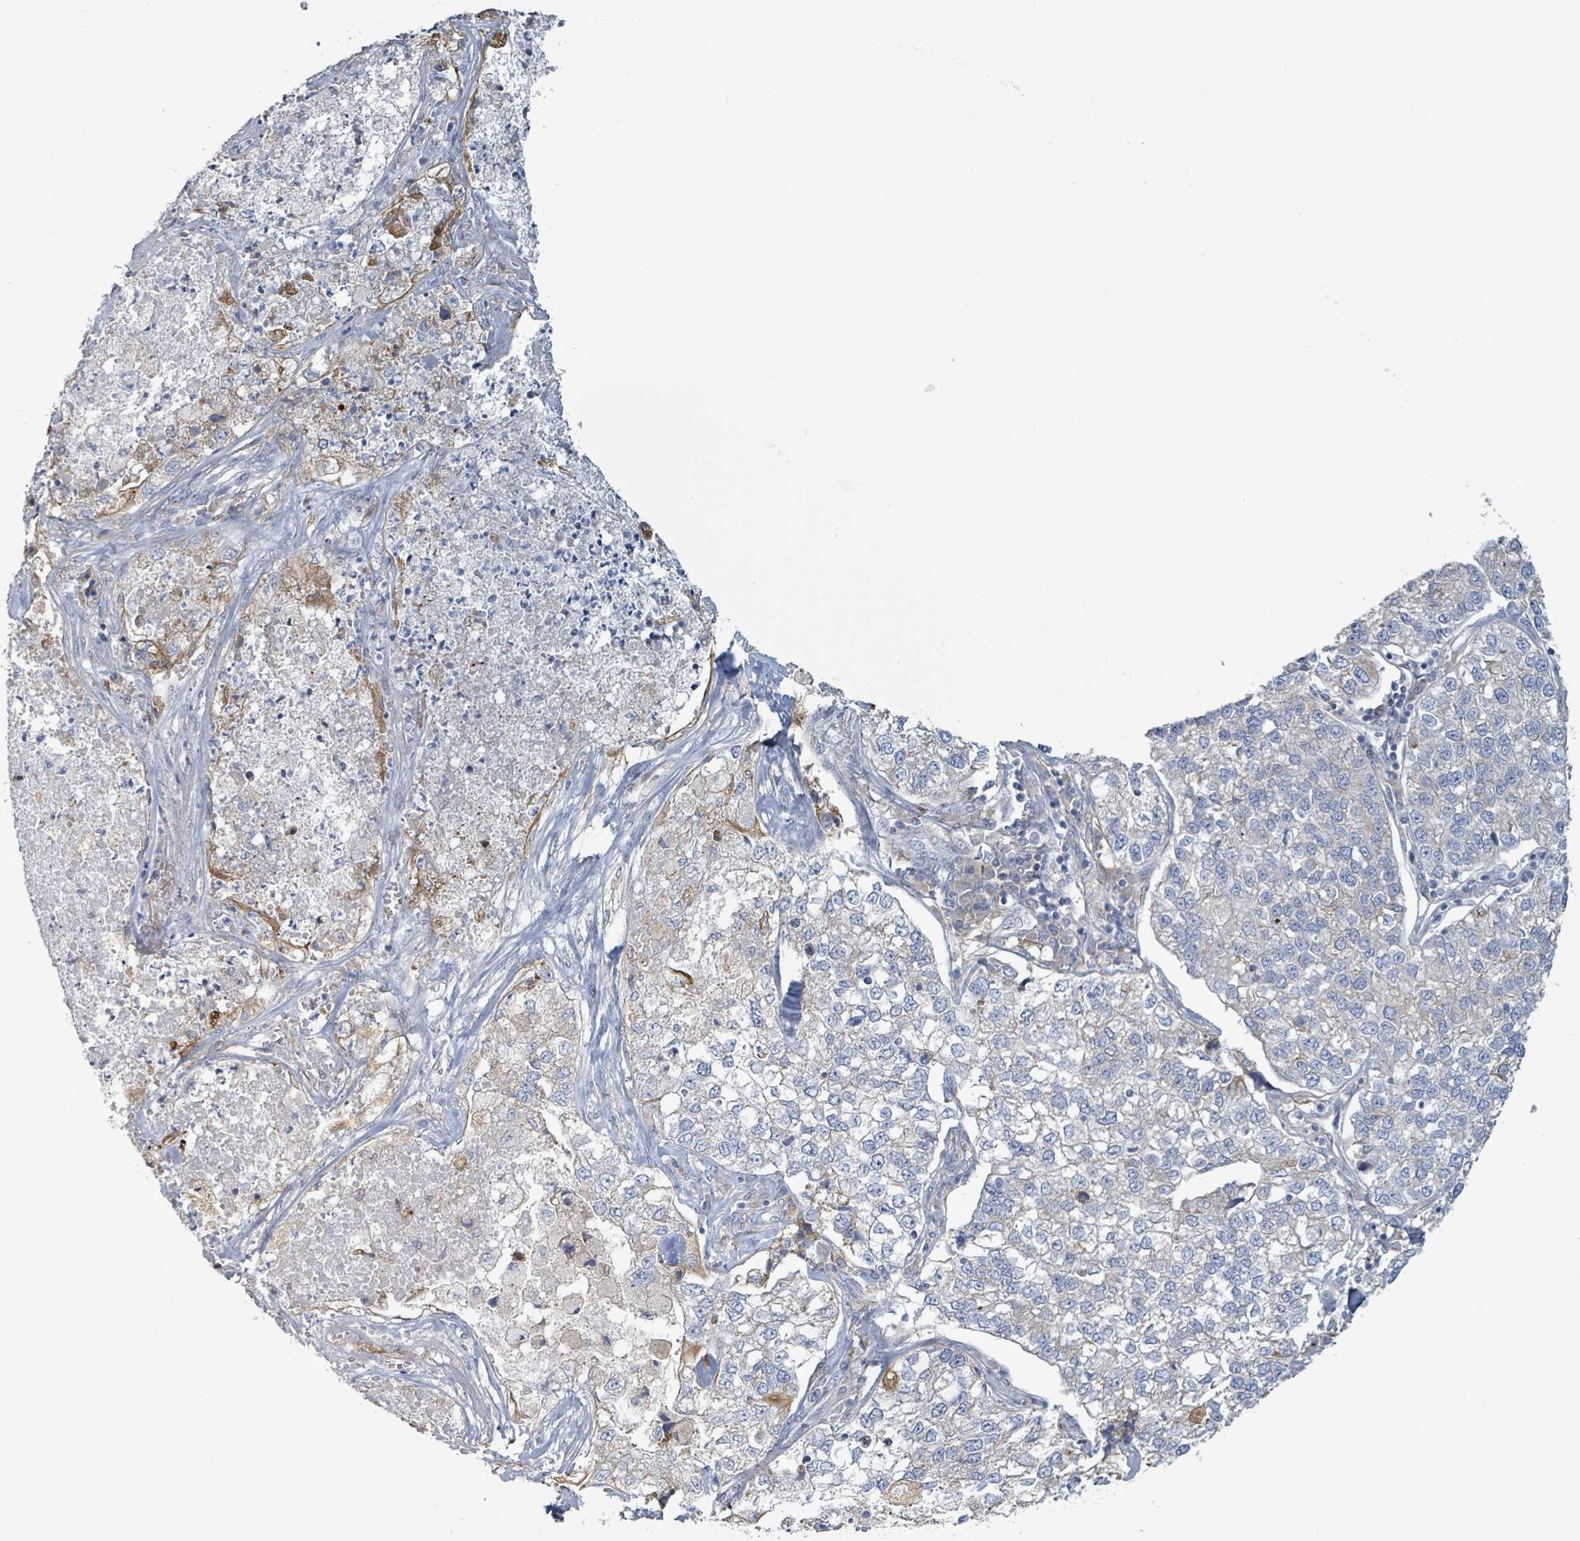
{"staining": {"intensity": "negative", "quantity": "none", "location": "none"}, "tissue": "lung cancer", "cell_type": "Tumor cells", "image_type": "cancer", "snomed": [{"axis": "morphology", "description": "Adenocarcinoma, NOS"}, {"axis": "topography", "description": "Lung"}], "caption": "Immunohistochemical staining of adenocarcinoma (lung) reveals no significant positivity in tumor cells.", "gene": "COL13A1", "patient": {"sex": "male", "age": 49}}